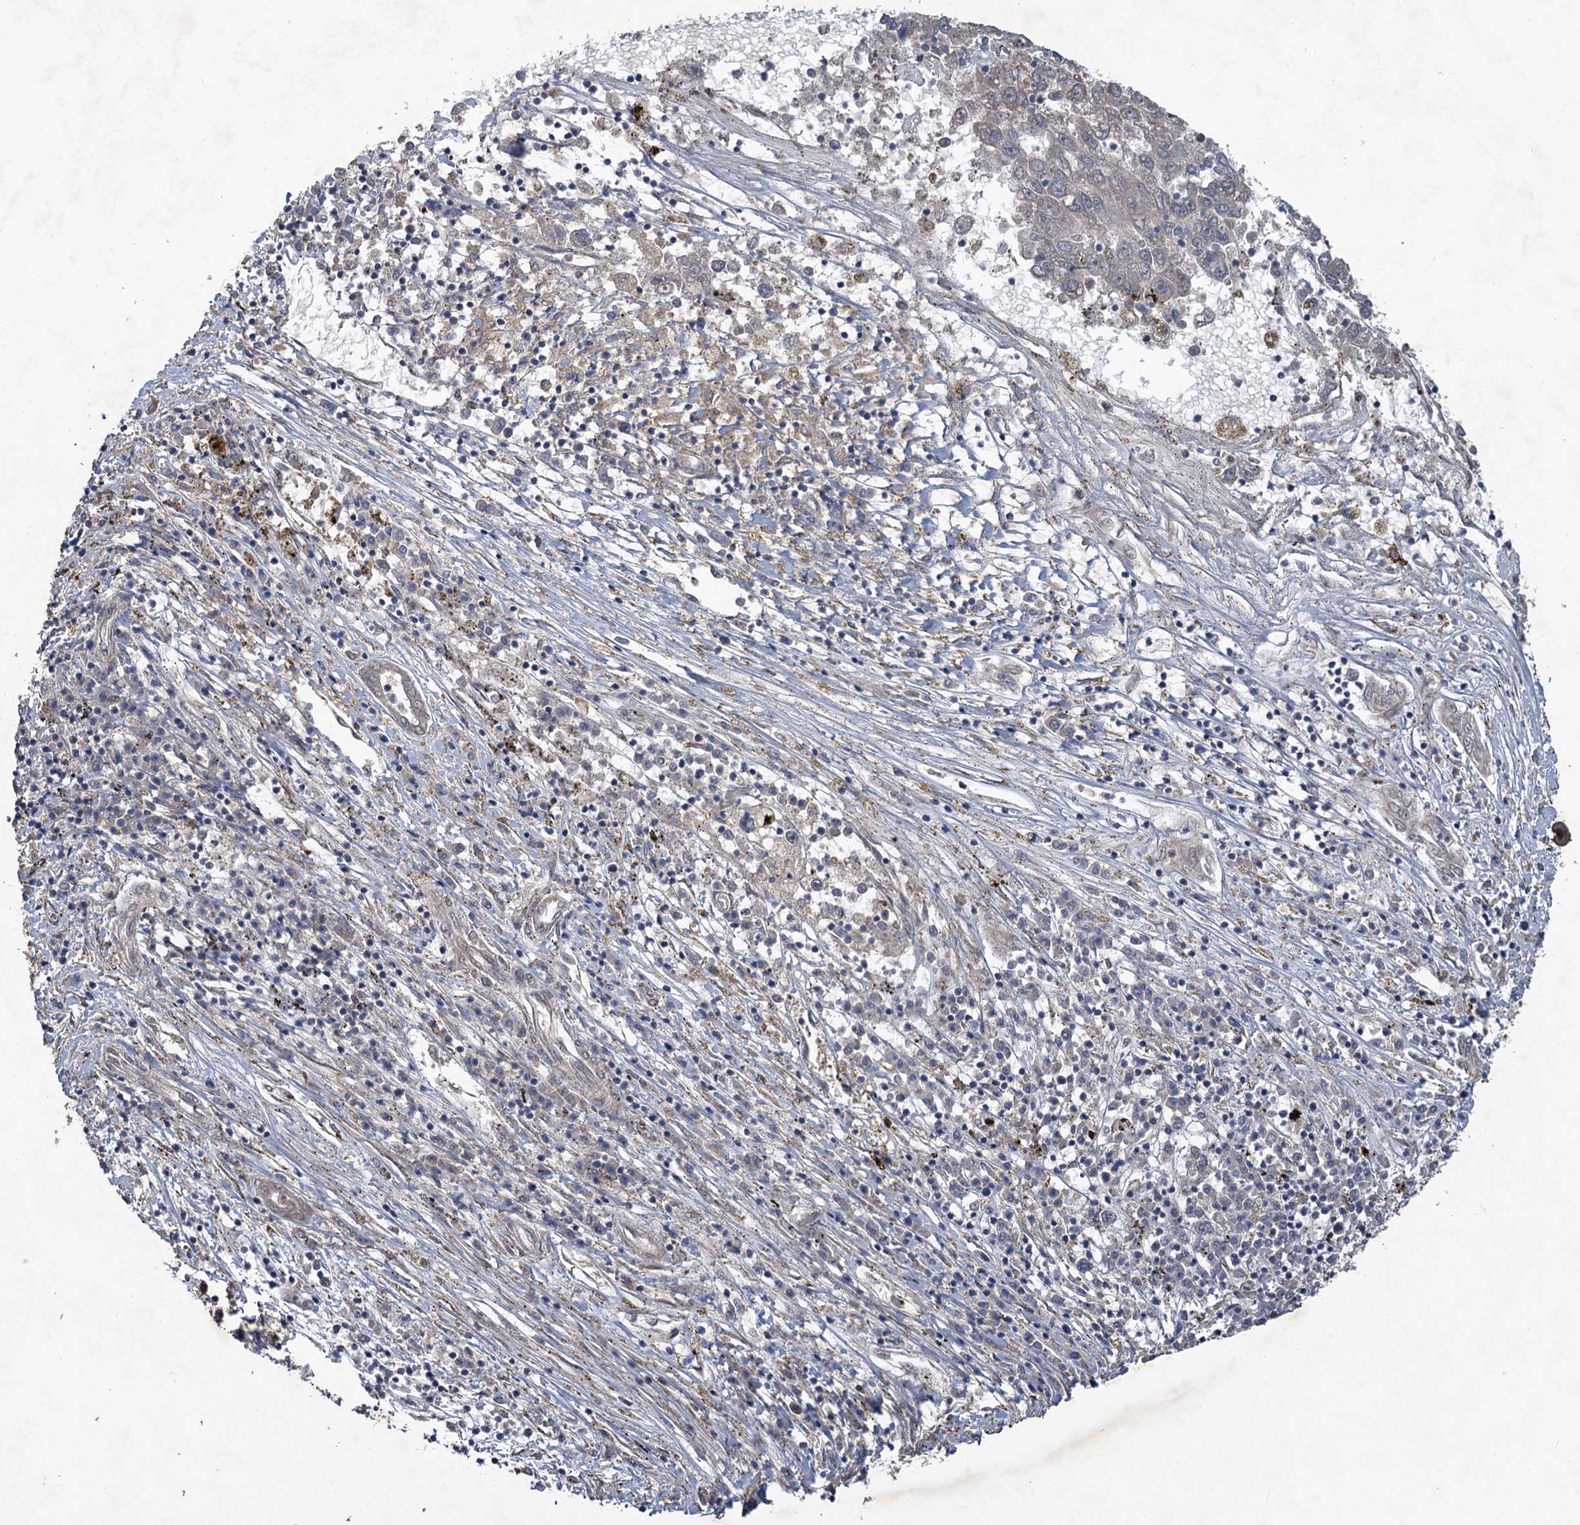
{"staining": {"intensity": "negative", "quantity": "none", "location": "none"}, "tissue": "liver cancer", "cell_type": "Tumor cells", "image_type": "cancer", "snomed": [{"axis": "morphology", "description": "Carcinoma, Hepatocellular, NOS"}, {"axis": "topography", "description": "Liver"}], "caption": "Protein analysis of liver cancer (hepatocellular carcinoma) shows no significant expression in tumor cells.", "gene": "NUDT22", "patient": {"sex": "male", "age": 49}}